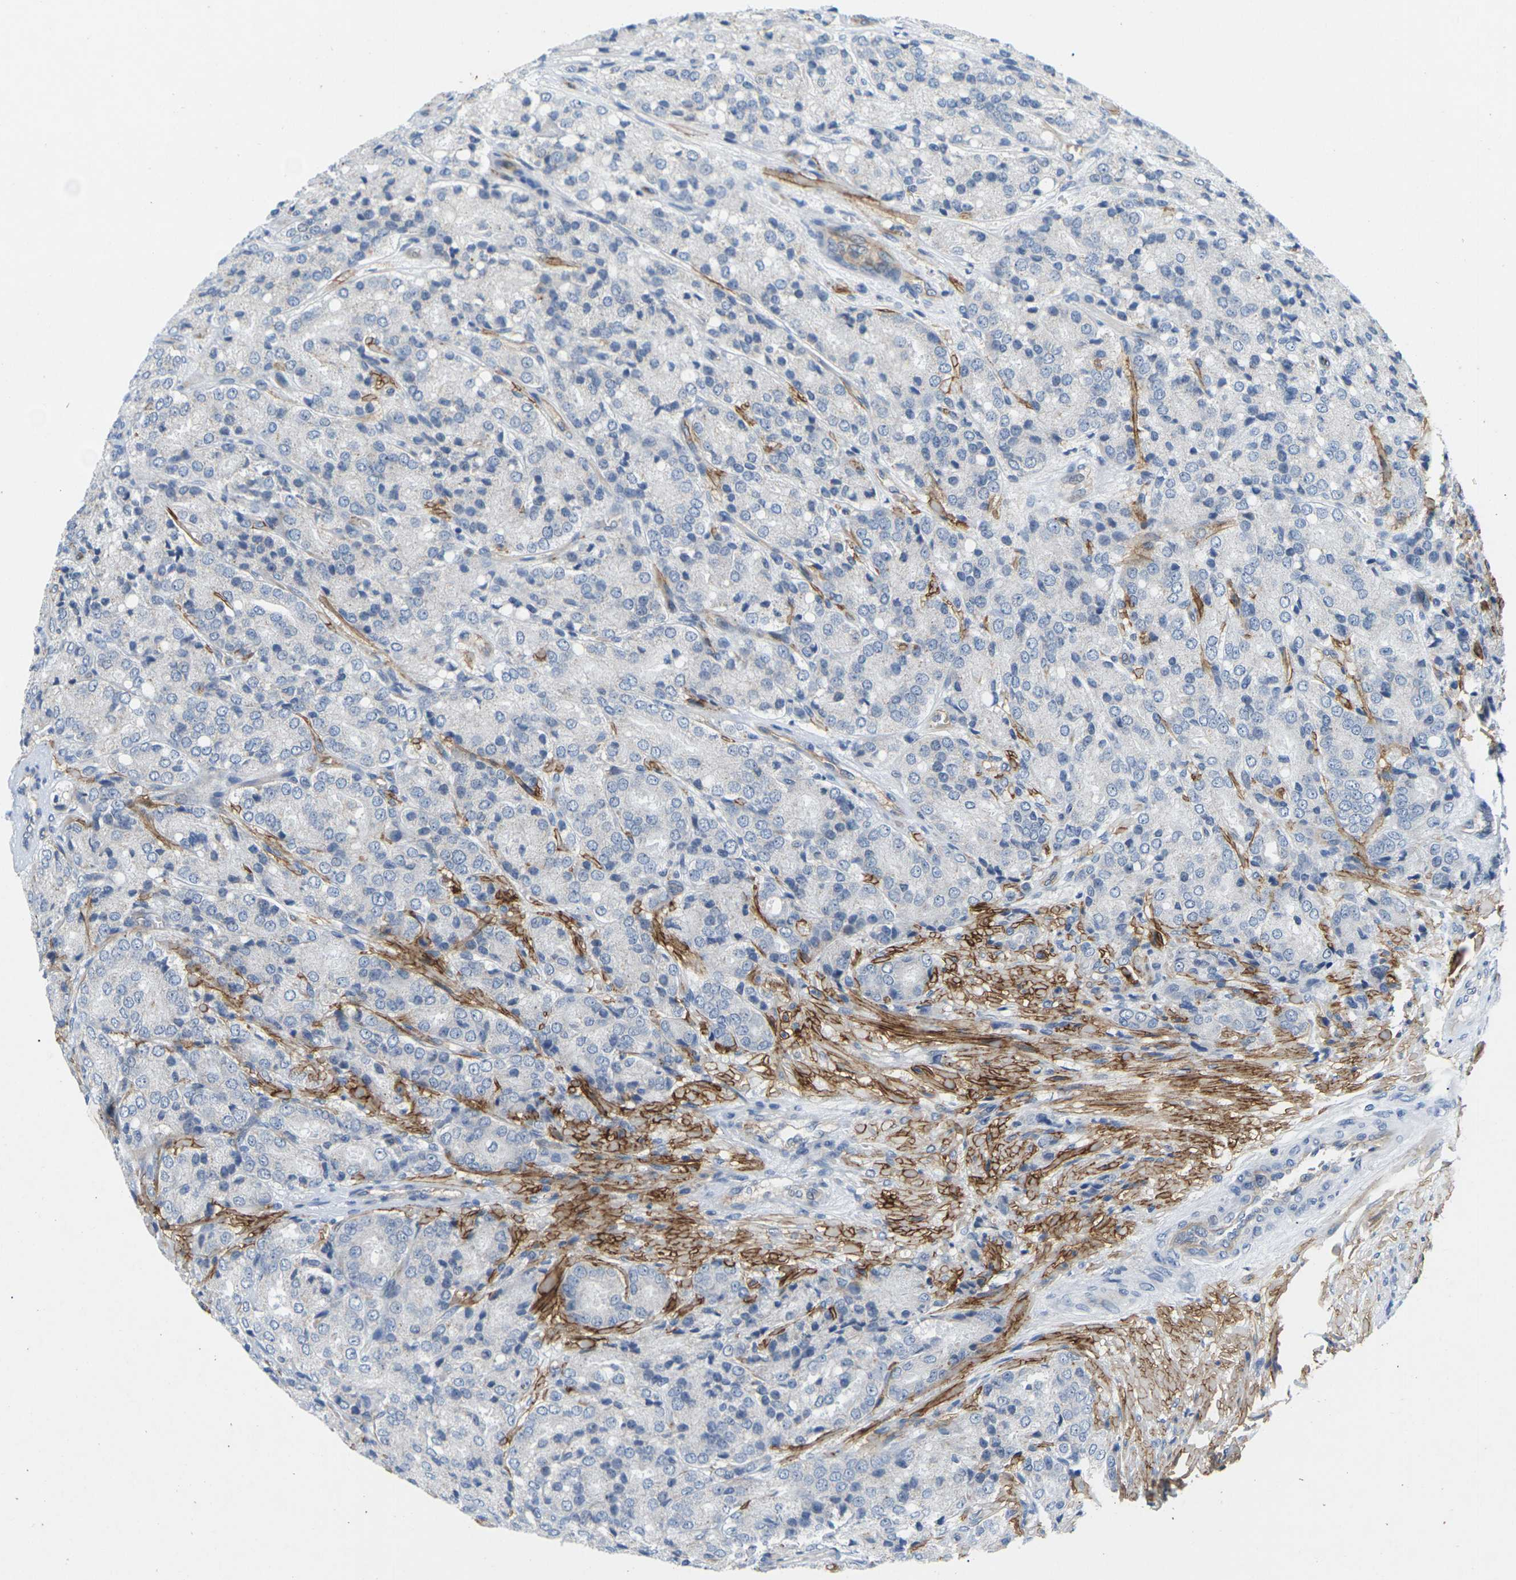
{"staining": {"intensity": "negative", "quantity": "none", "location": "none"}, "tissue": "prostate cancer", "cell_type": "Tumor cells", "image_type": "cancer", "snomed": [{"axis": "morphology", "description": "Adenocarcinoma, High grade"}, {"axis": "topography", "description": "Prostate"}], "caption": "Immunohistochemistry photomicrograph of neoplastic tissue: prostate cancer stained with DAB displays no significant protein staining in tumor cells.", "gene": "ITGA5", "patient": {"sex": "male", "age": 65}}